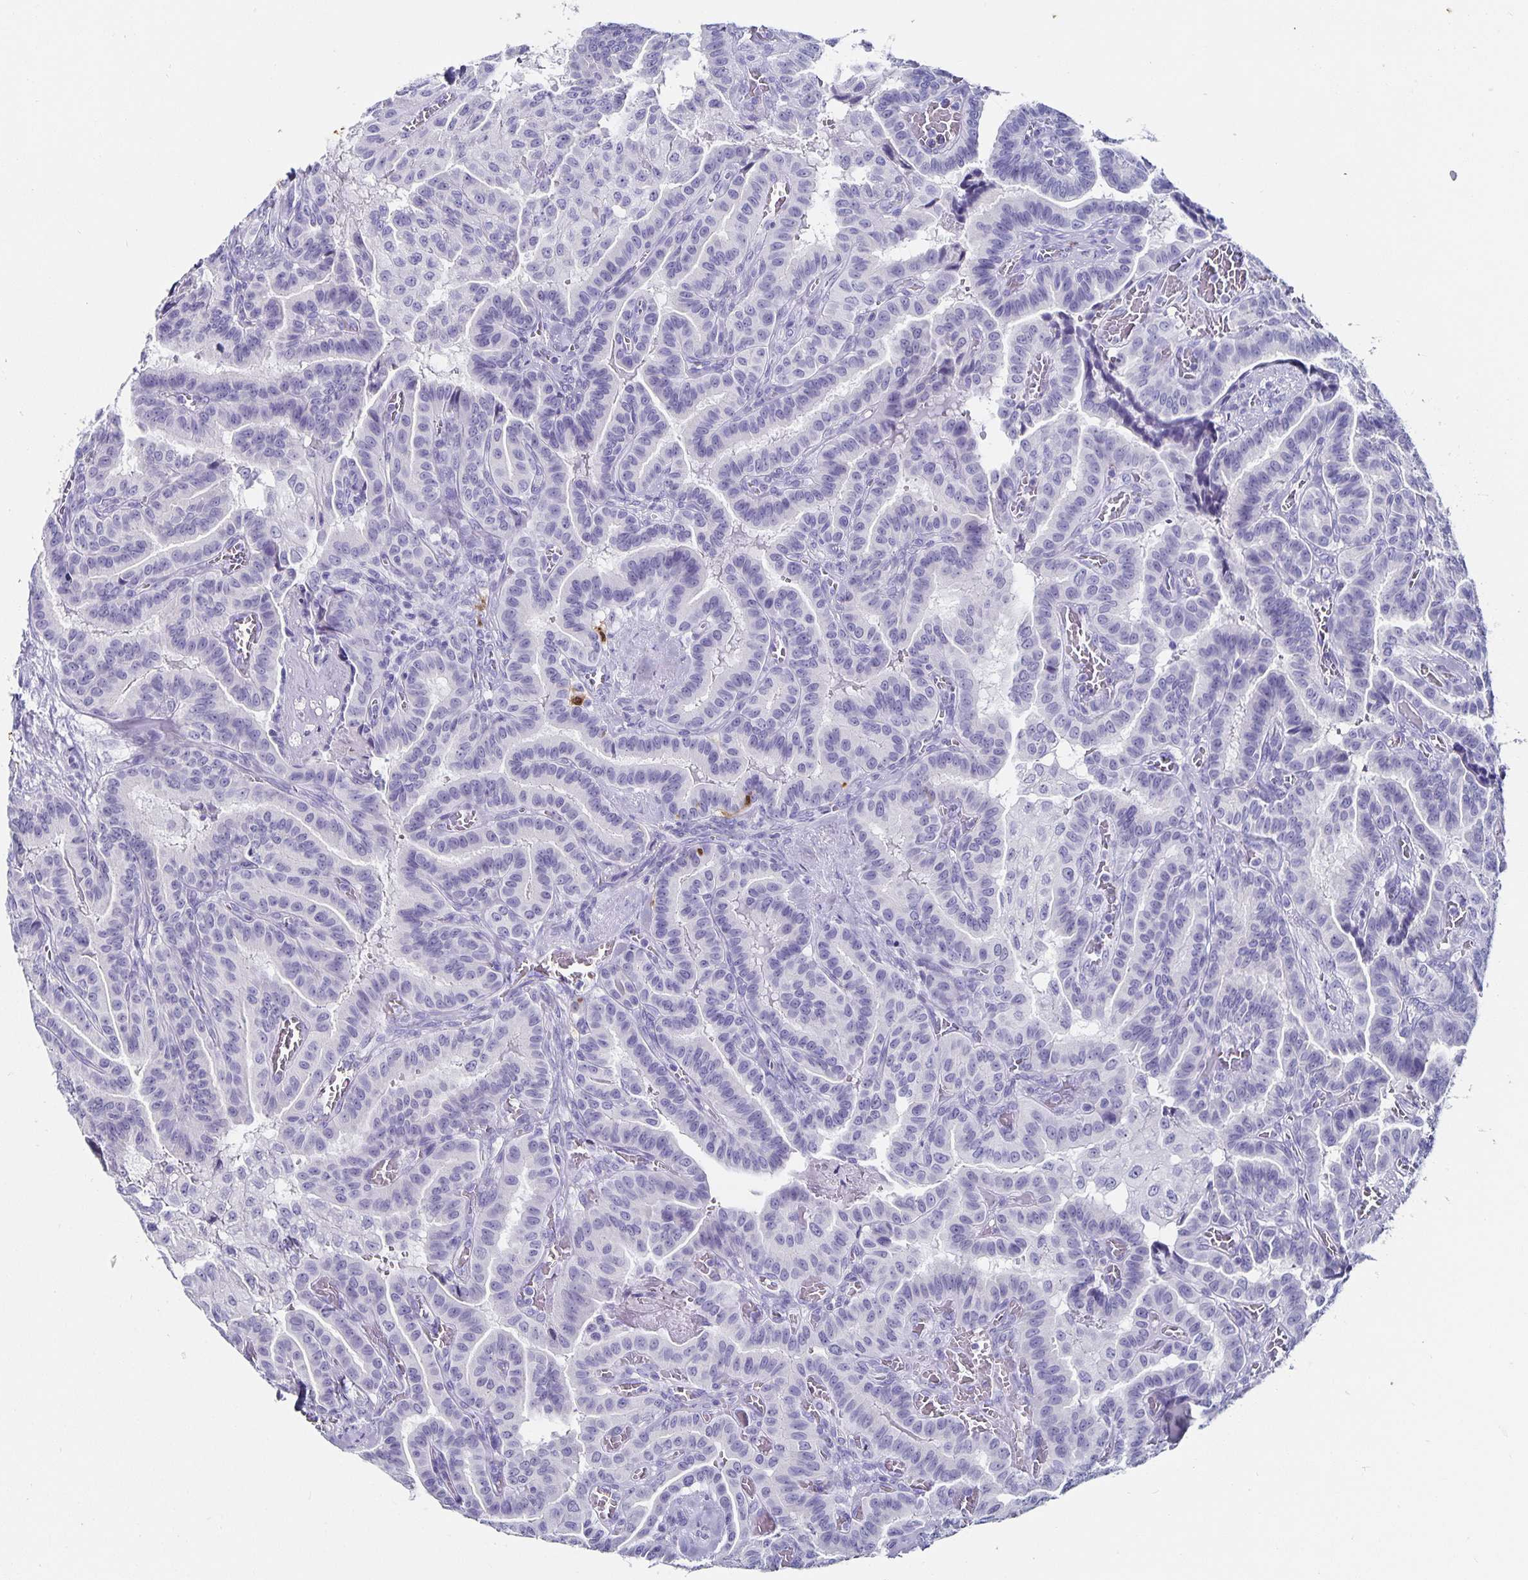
{"staining": {"intensity": "negative", "quantity": "none", "location": "none"}, "tissue": "thyroid cancer", "cell_type": "Tumor cells", "image_type": "cancer", "snomed": [{"axis": "morphology", "description": "Papillary adenocarcinoma, NOS"}, {"axis": "morphology", "description": "Papillary adenoma metastatic"}, {"axis": "topography", "description": "Thyroid gland"}], "caption": "High magnification brightfield microscopy of thyroid papillary adenocarcinoma stained with DAB (3,3'-diaminobenzidine) (brown) and counterstained with hematoxylin (blue): tumor cells show no significant staining.", "gene": "CHGA", "patient": {"sex": "male", "age": 87}}